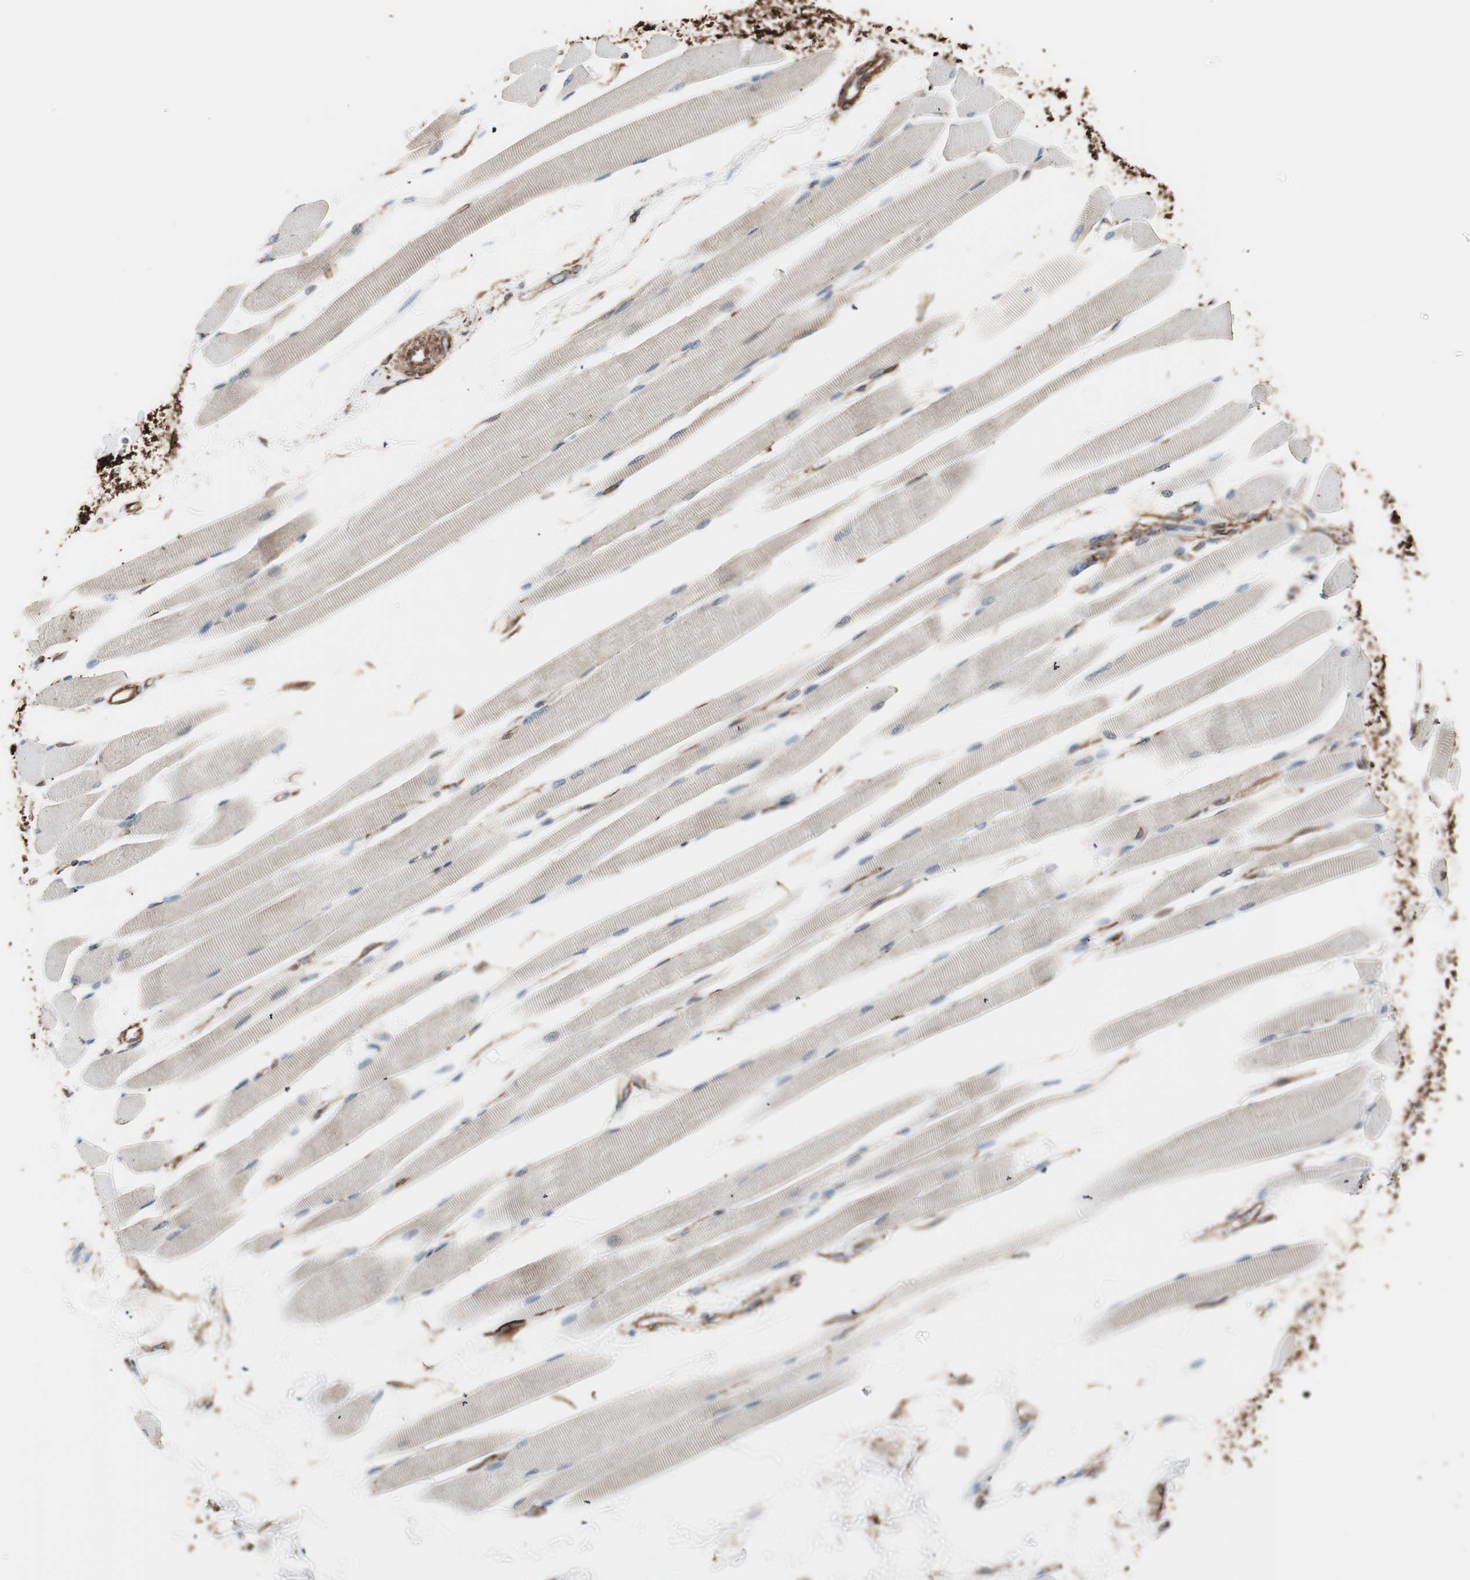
{"staining": {"intensity": "weak", "quantity": "25%-75%", "location": "cytoplasmic/membranous"}, "tissue": "skeletal muscle", "cell_type": "Myocytes", "image_type": "normal", "snomed": [{"axis": "morphology", "description": "Normal tissue, NOS"}, {"axis": "topography", "description": "Skeletal muscle"}, {"axis": "topography", "description": "Peripheral nerve tissue"}], "caption": "The micrograph reveals a brown stain indicating the presence of a protein in the cytoplasmic/membranous of myocytes in skeletal muscle. The staining is performed using DAB brown chromogen to label protein expression. The nuclei are counter-stained blue using hematoxylin.", "gene": "GPSM2", "patient": {"sex": "female", "age": 84}}